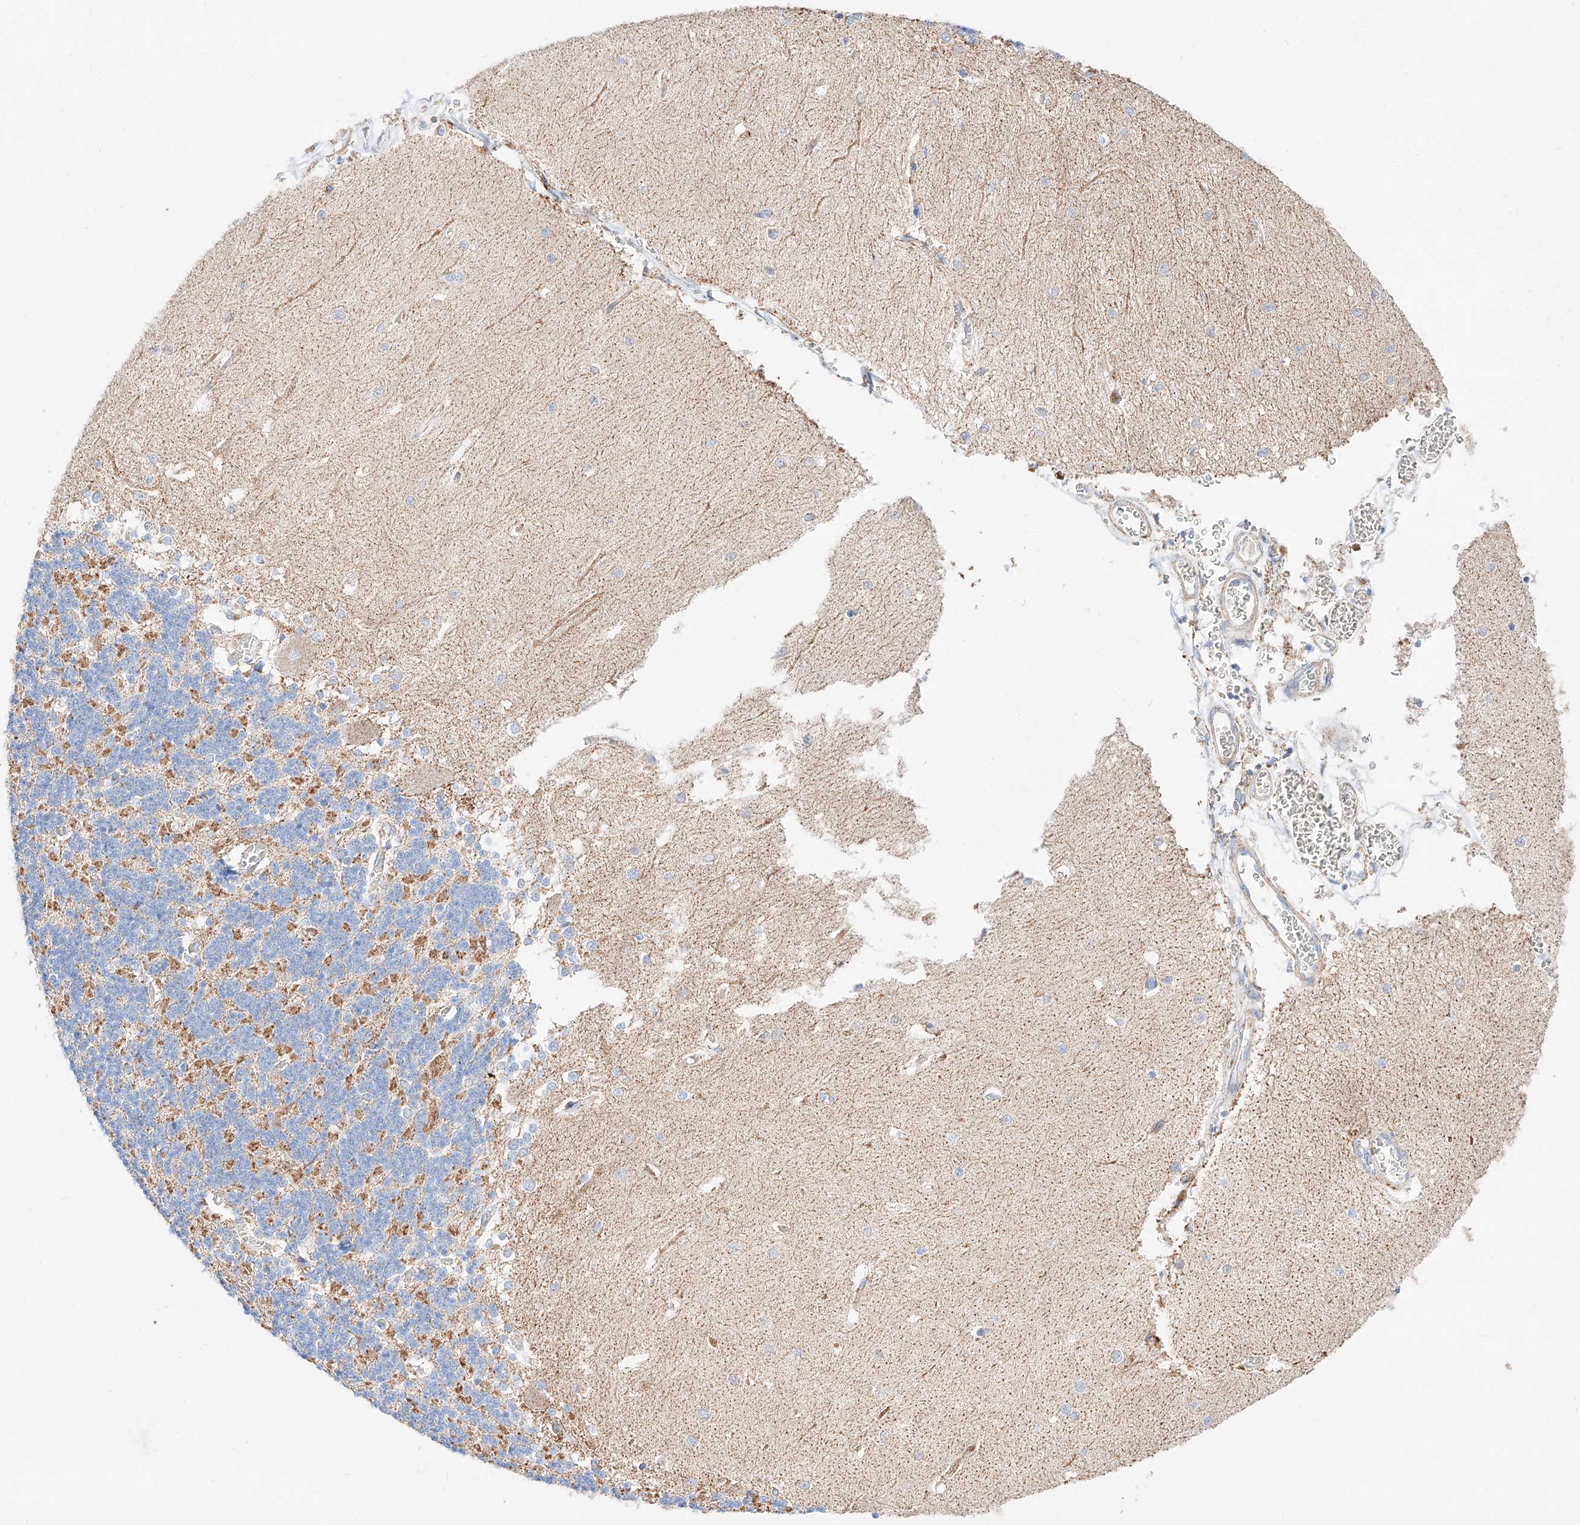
{"staining": {"intensity": "moderate", "quantity": "25%-75%", "location": "cytoplasmic/membranous"}, "tissue": "cerebellum", "cell_type": "Cells in granular layer", "image_type": "normal", "snomed": [{"axis": "morphology", "description": "Normal tissue, NOS"}, {"axis": "topography", "description": "Cerebellum"}], "caption": "Immunohistochemistry (IHC) (DAB) staining of normal human cerebellum reveals moderate cytoplasmic/membranous protein staining in about 25%-75% of cells in granular layer.", "gene": "C6orf62", "patient": {"sex": "male", "age": 37}}